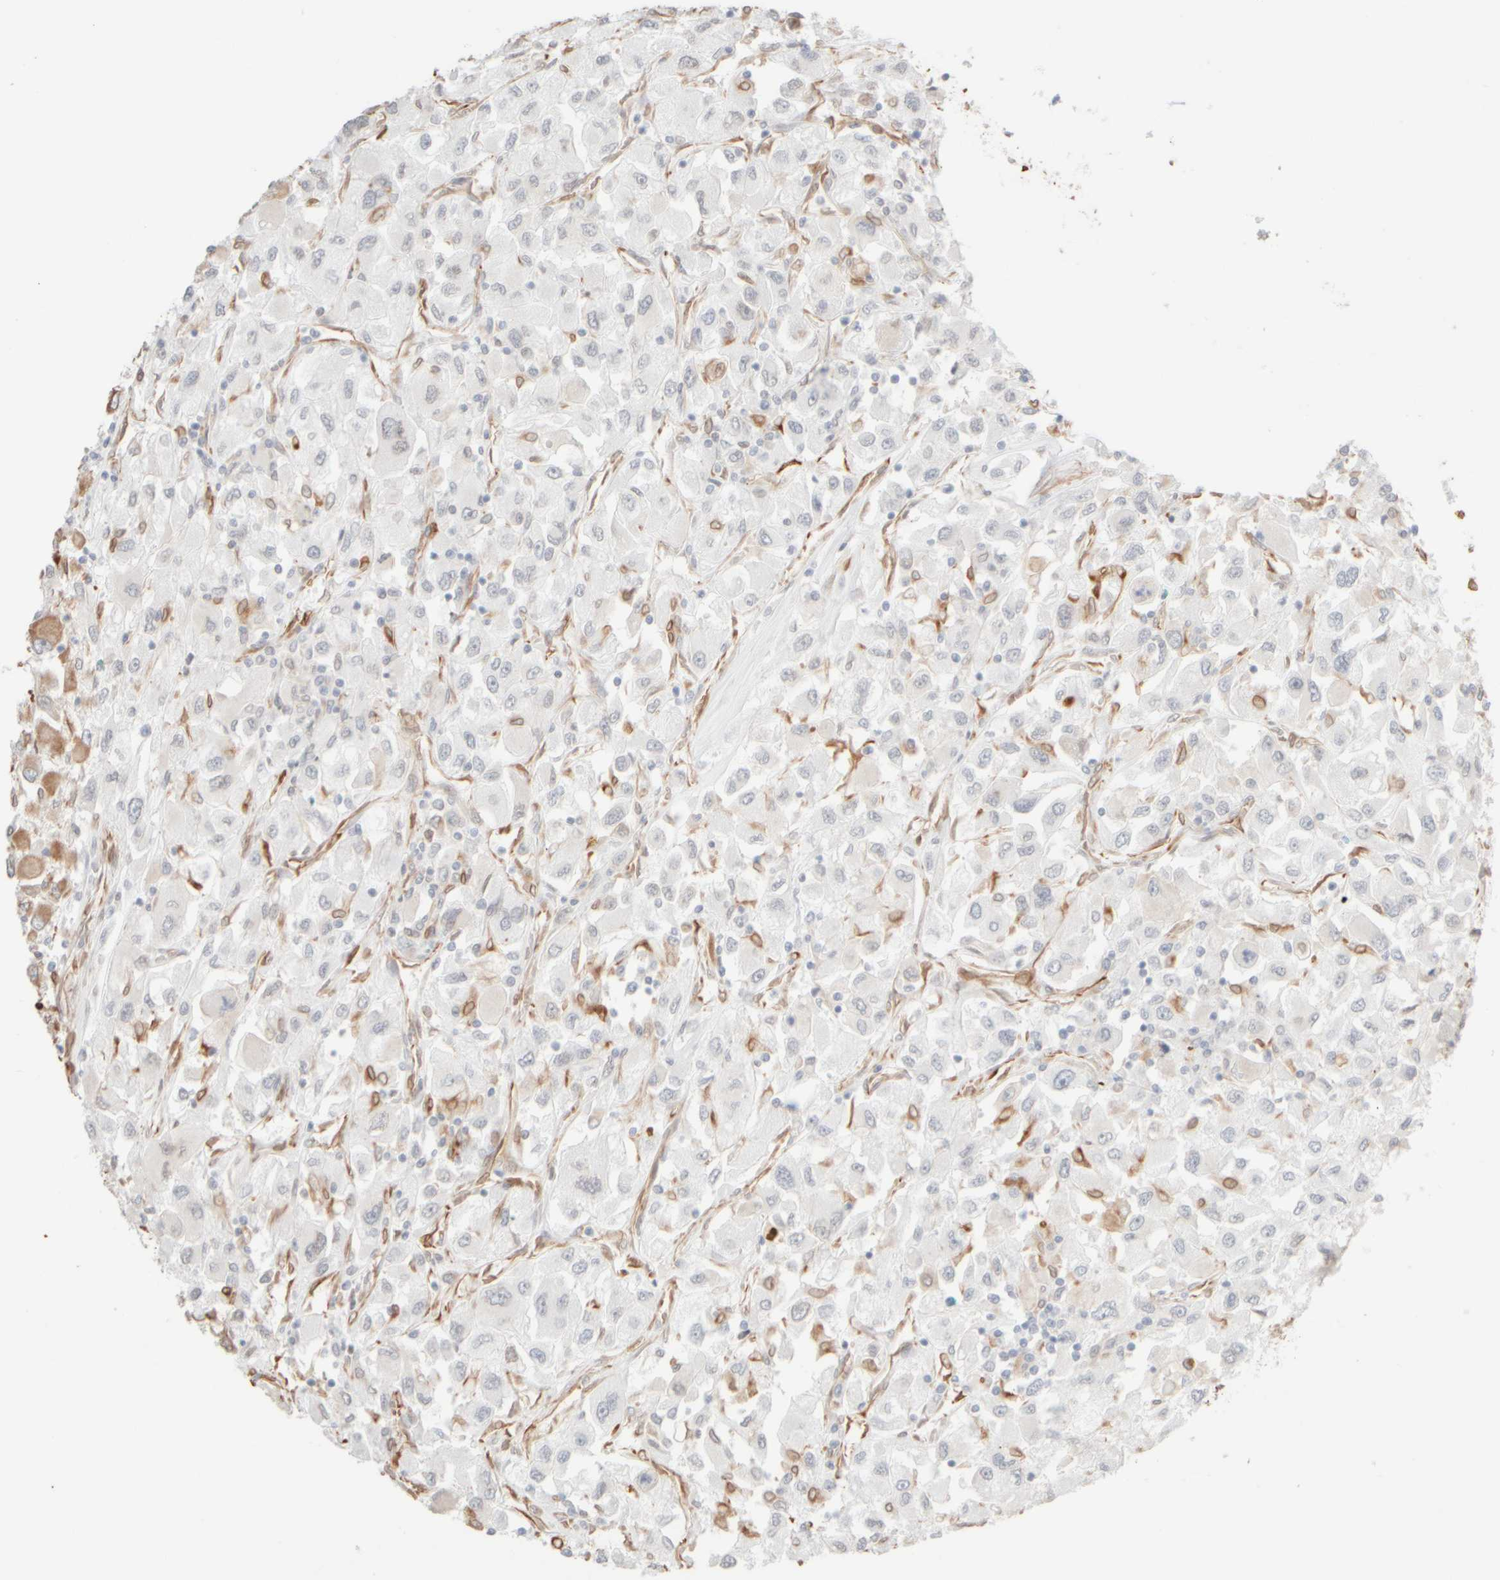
{"staining": {"intensity": "moderate", "quantity": "<25%", "location": "cytoplasmic/membranous"}, "tissue": "renal cancer", "cell_type": "Tumor cells", "image_type": "cancer", "snomed": [{"axis": "morphology", "description": "Adenocarcinoma, NOS"}, {"axis": "topography", "description": "Kidney"}], "caption": "IHC of human renal adenocarcinoma demonstrates low levels of moderate cytoplasmic/membranous positivity in approximately <25% of tumor cells.", "gene": "KRT15", "patient": {"sex": "female", "age": 52}}